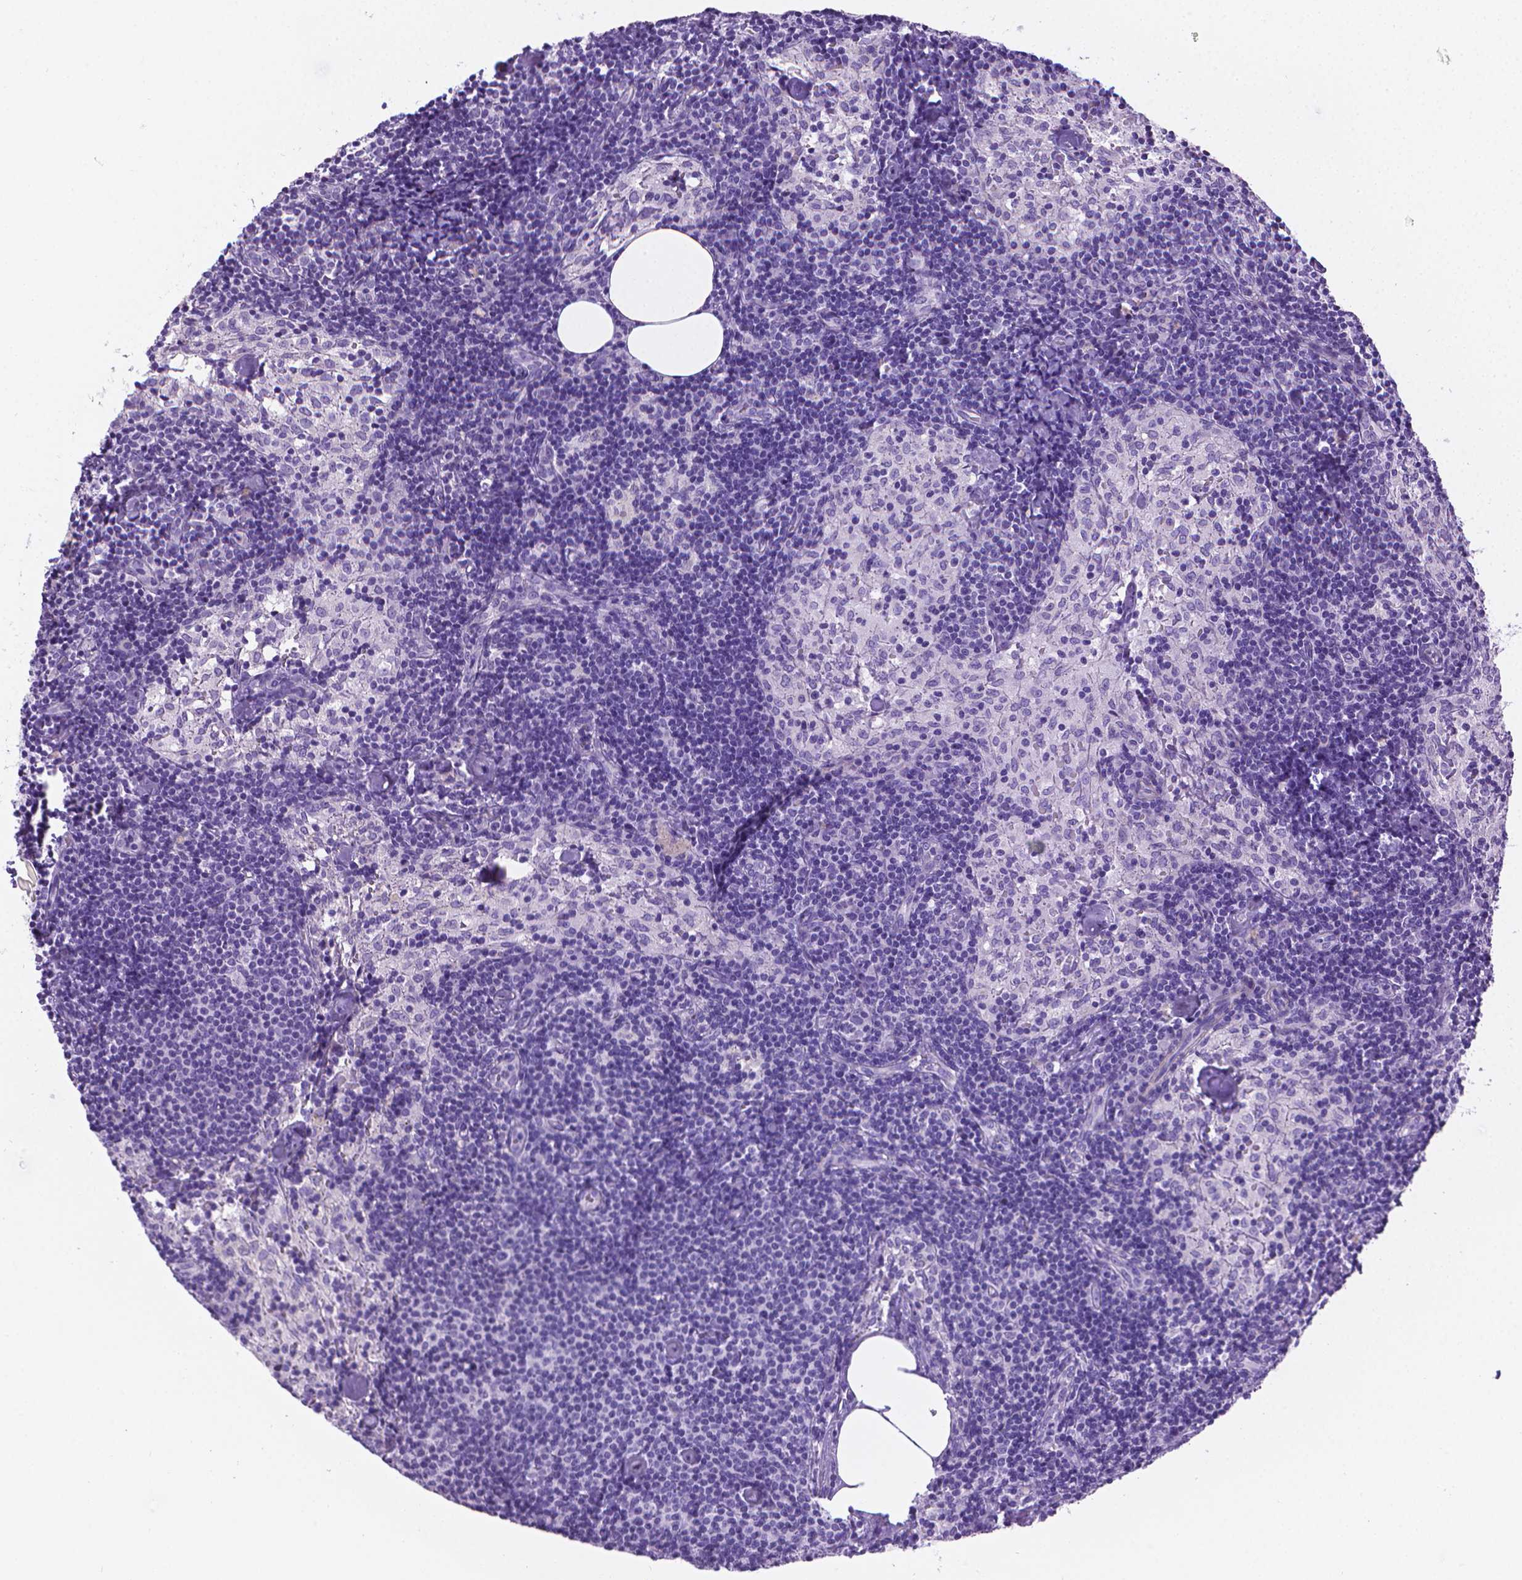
{"staining": {"intensity": "negative", "quantity": "none", "location": "none"}, "tissue": "lymph node", "cell_type": "Germinal center cells", "image_type": "normal", "snomed": [{"axis": "morphology", "description": "Normal tissue, NOS"}, {"axis": "topography", "description": "Lymph node"}], "caption": "This is an IHC histopathology image of normal lymph node. There is no staining in germinal center cells.", "gene": "PNMA2", "patient": {"sex": "female", "age": 69}}